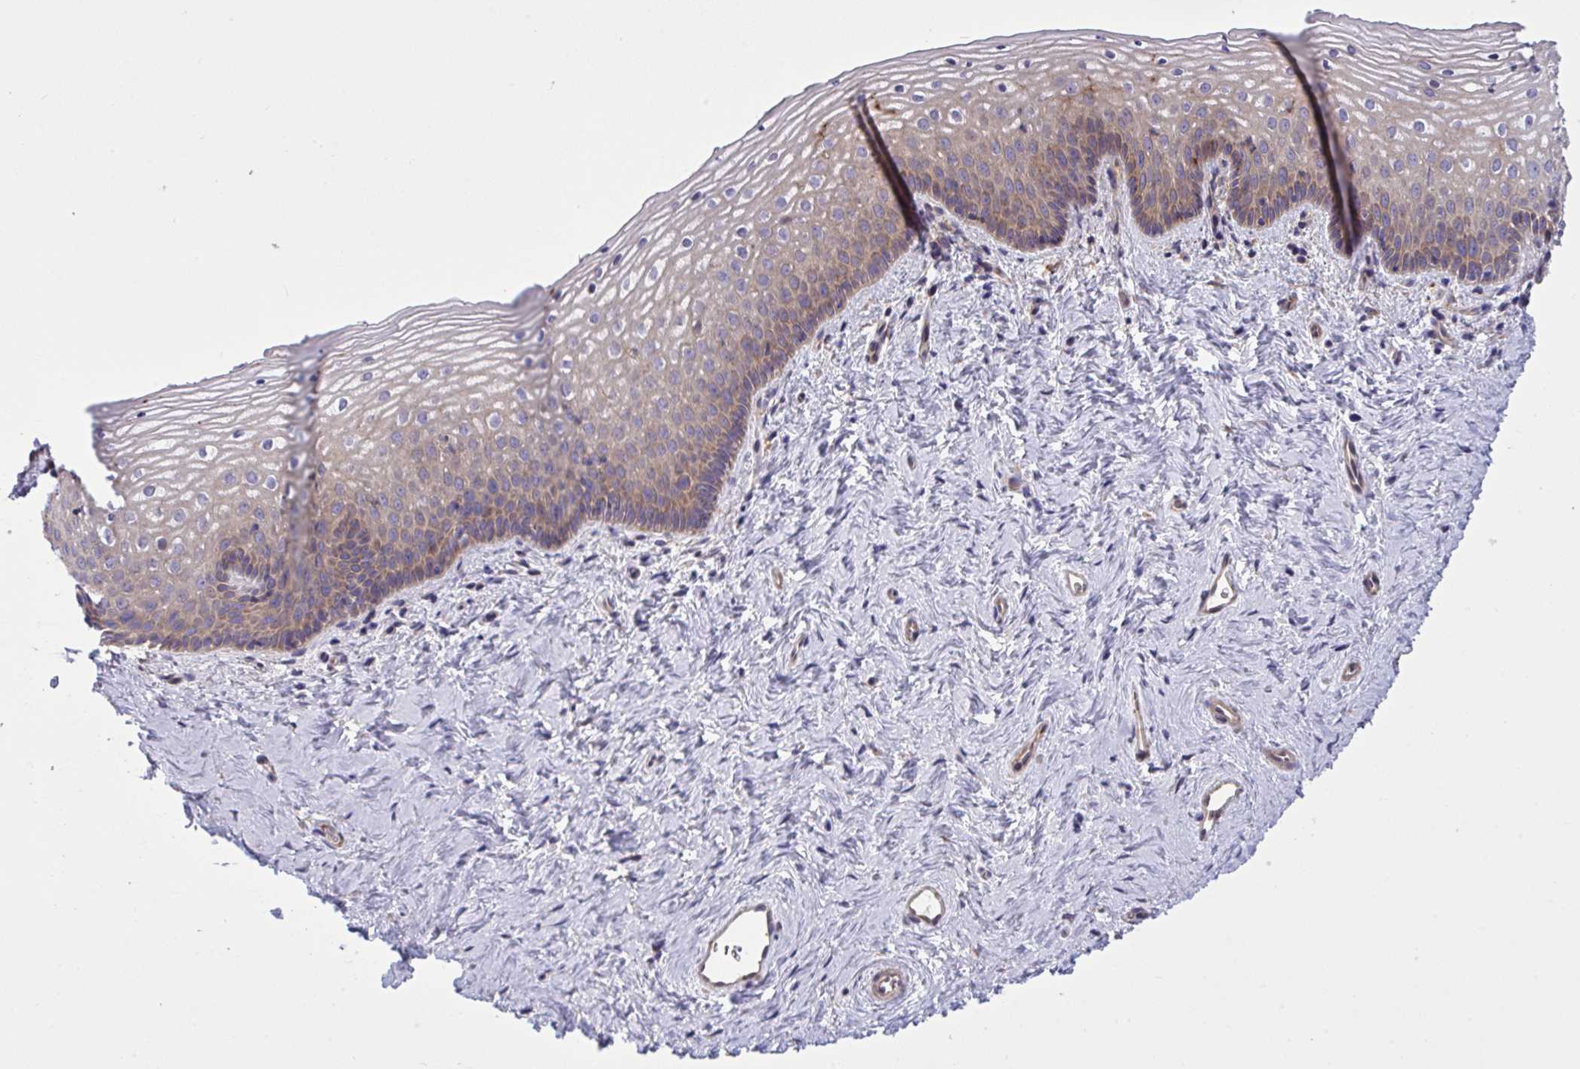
{"staining": {"intensity": "weak", "quantity": "25%-75%", "location": "cytoplasmic/membranous"}, "tissue": "vagina", "cell_type": "Squamous epithelial cells", "image_type": "normal", "snomed": [{"axis": "morphology", "description": "Normal tissue, NOS"}, {"axis": "topography", "description": "Vagina"}], "caption": "A brown stain shows weak cytoplasmic/membranous expression of a protein in squamous epithelial cells of benign vagina. (brown staining indicates protein expression, while blue staining denotes nuclei).", "gene": "GRB14", "patient": {"sex": "female", "age": 45}}